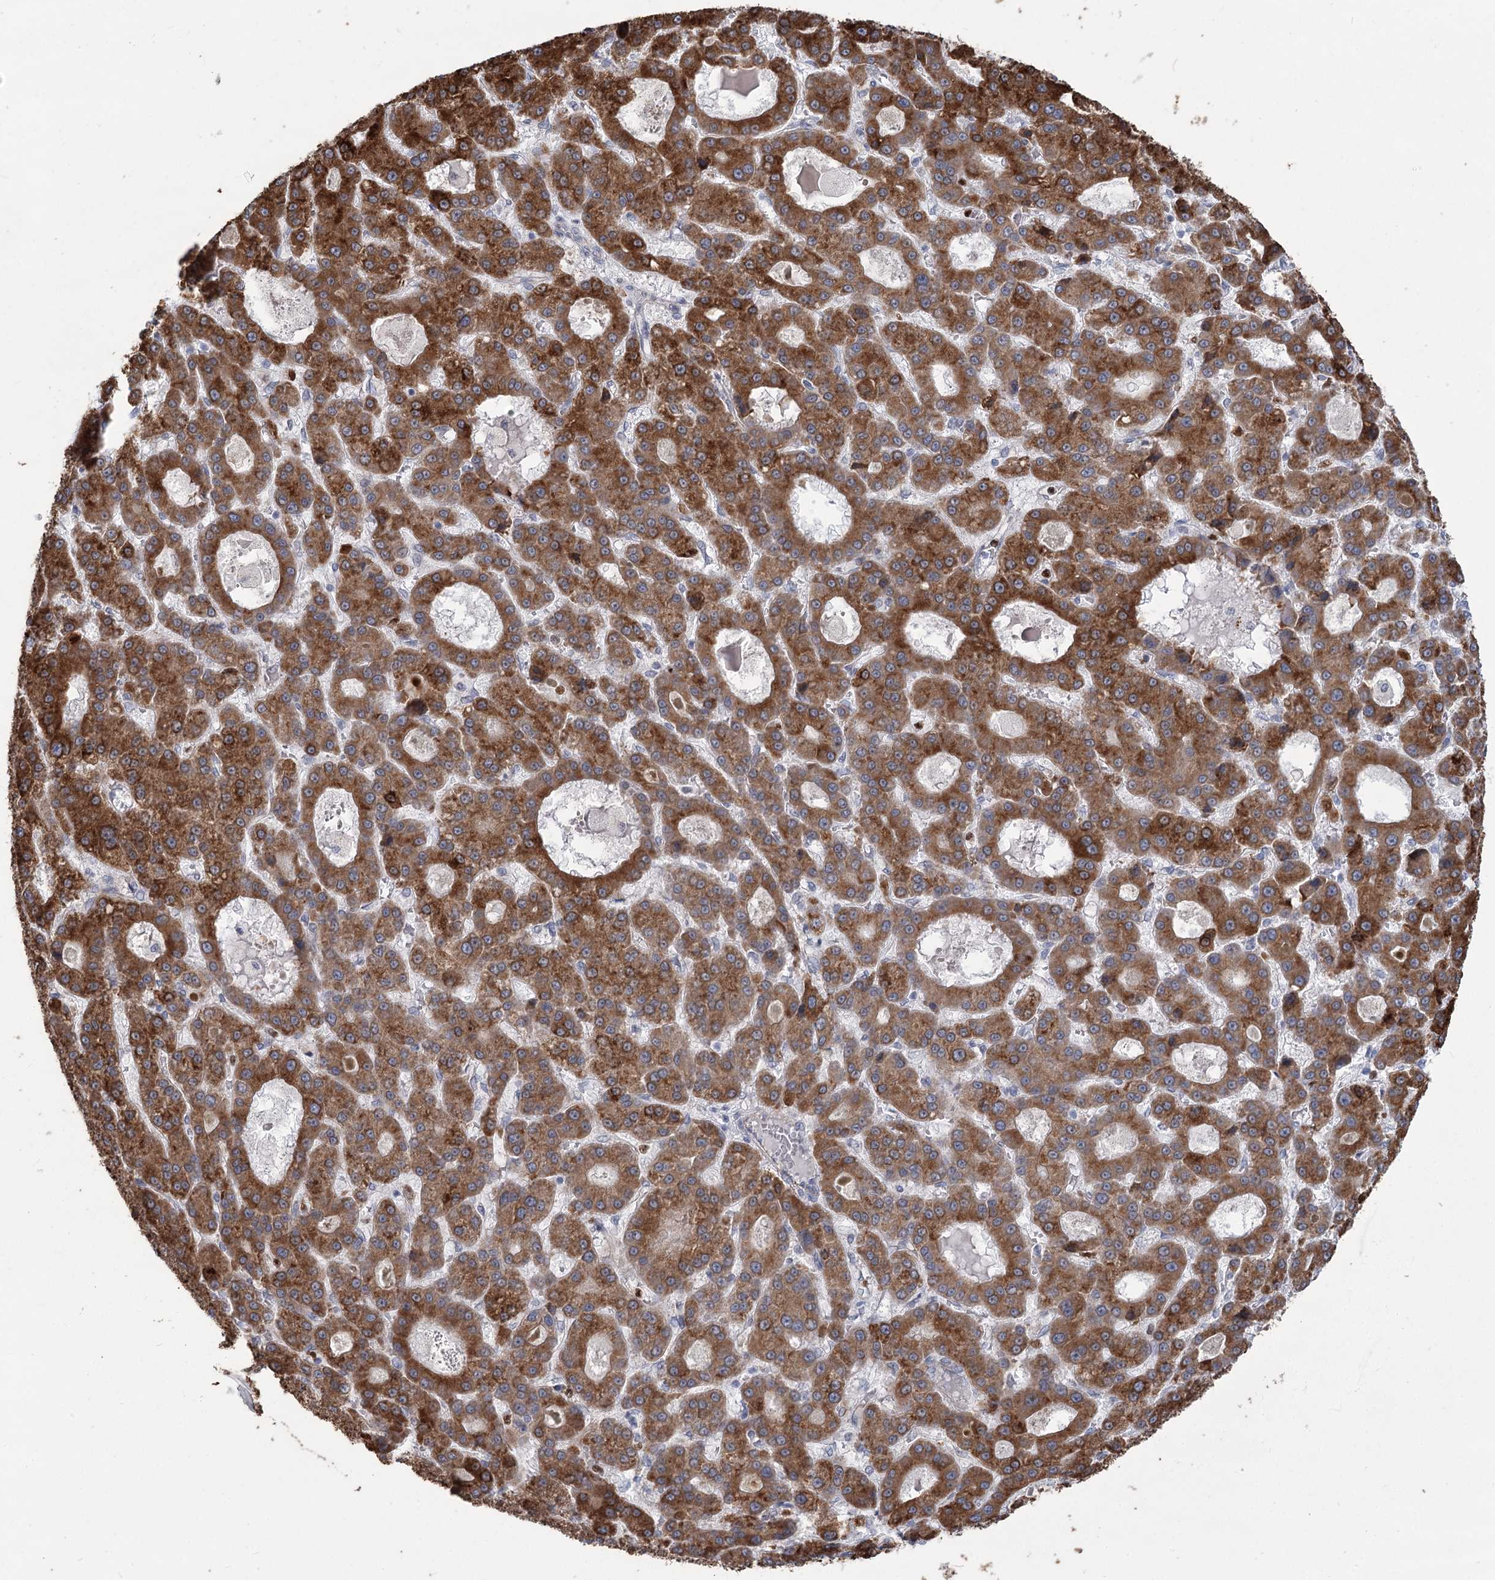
{"staining": {"intensity": "strong", "quantity": ">75%", "location": "cytoplasmic/membranous"}, "tissue": "liver cancer", "cell_type": "Tumor cells", "image_type": "cancer", "snomed": [{"axis": "morphology", "description": "Carcinoma, Hepatocellular, NOS"}, {"axis": "topography", "description": "Liver"}], "caption": "Immunohistochemical staining of liver cancer (hepatocellular carcinoma) shows high levels of strong cytoplasmic/membranous protein positivity in about >75% of tumor cells. Immunohistochemistry stains the protein in brown and the nuclei are stained blue.", "gene": "THAP6", "patient": {"sex": "male", "age": 70}}